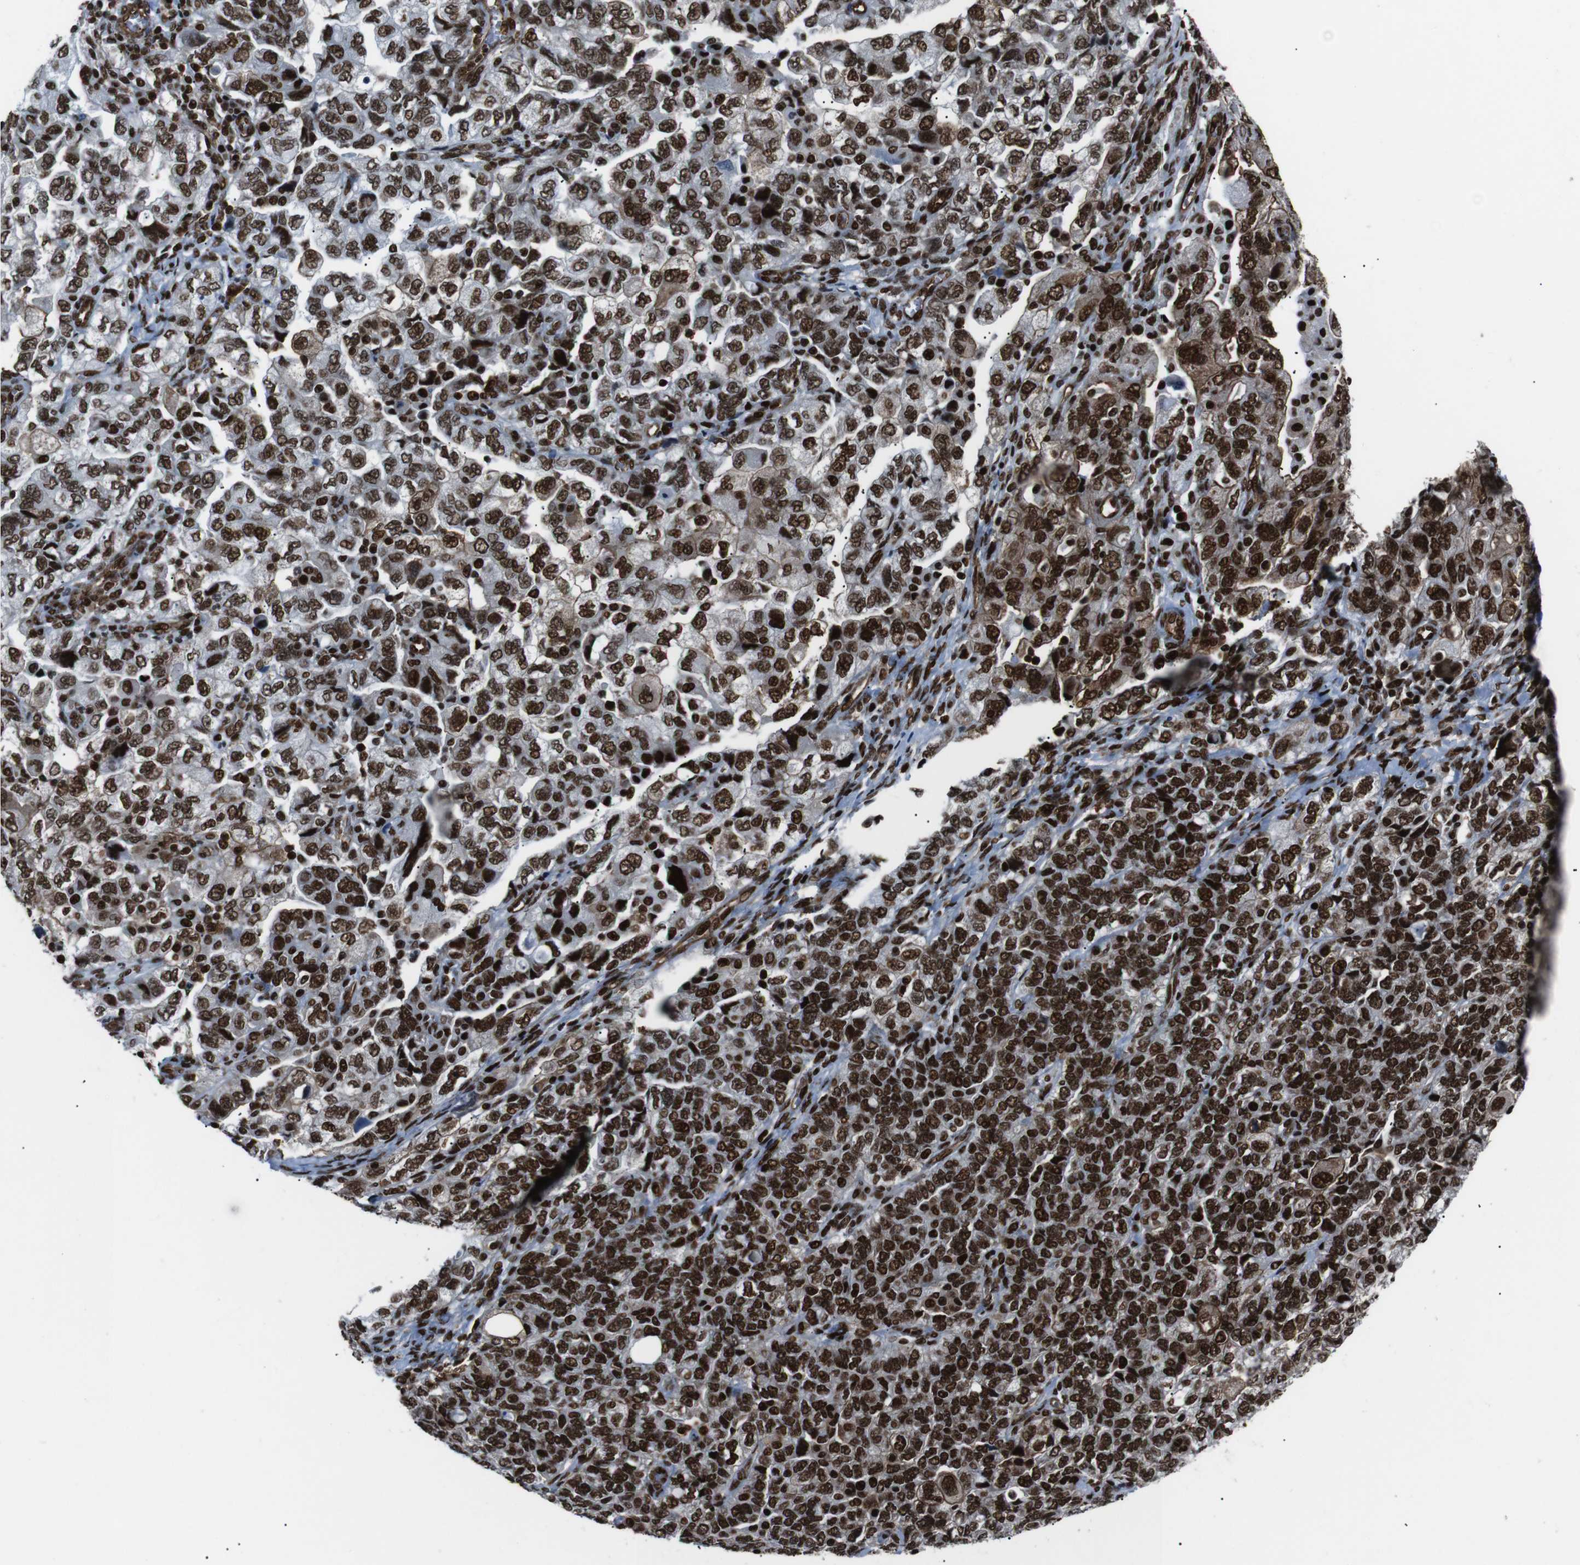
{"staining": {"intensity": "strong", "quantity": ">75%", "location": "nuclear"}, "tissue": "ovarian cancer", "cell_type": "Tumor cells", "image_type": "cancer", "snomed": [{"axis": "morphology", "description": "Carcinoma, NOS"}, {"axis": "morphology", "description": "Cystadenocarcinoma, serous, NOS"}, {"axis": "topography", "description": "Ovary"}], "caption": "Ovarian cancer (carcinoma) tissue reveals strong nuclear expression in approximately >75% of tumor cells The staining was performed using DAB to visualize the protein expression in brown, while the nuclei were stained in blue with hematoxylin (Magnification: 20x).", "gene": "HNRNPU", "patient": {"sex": "female", "age": 69}}